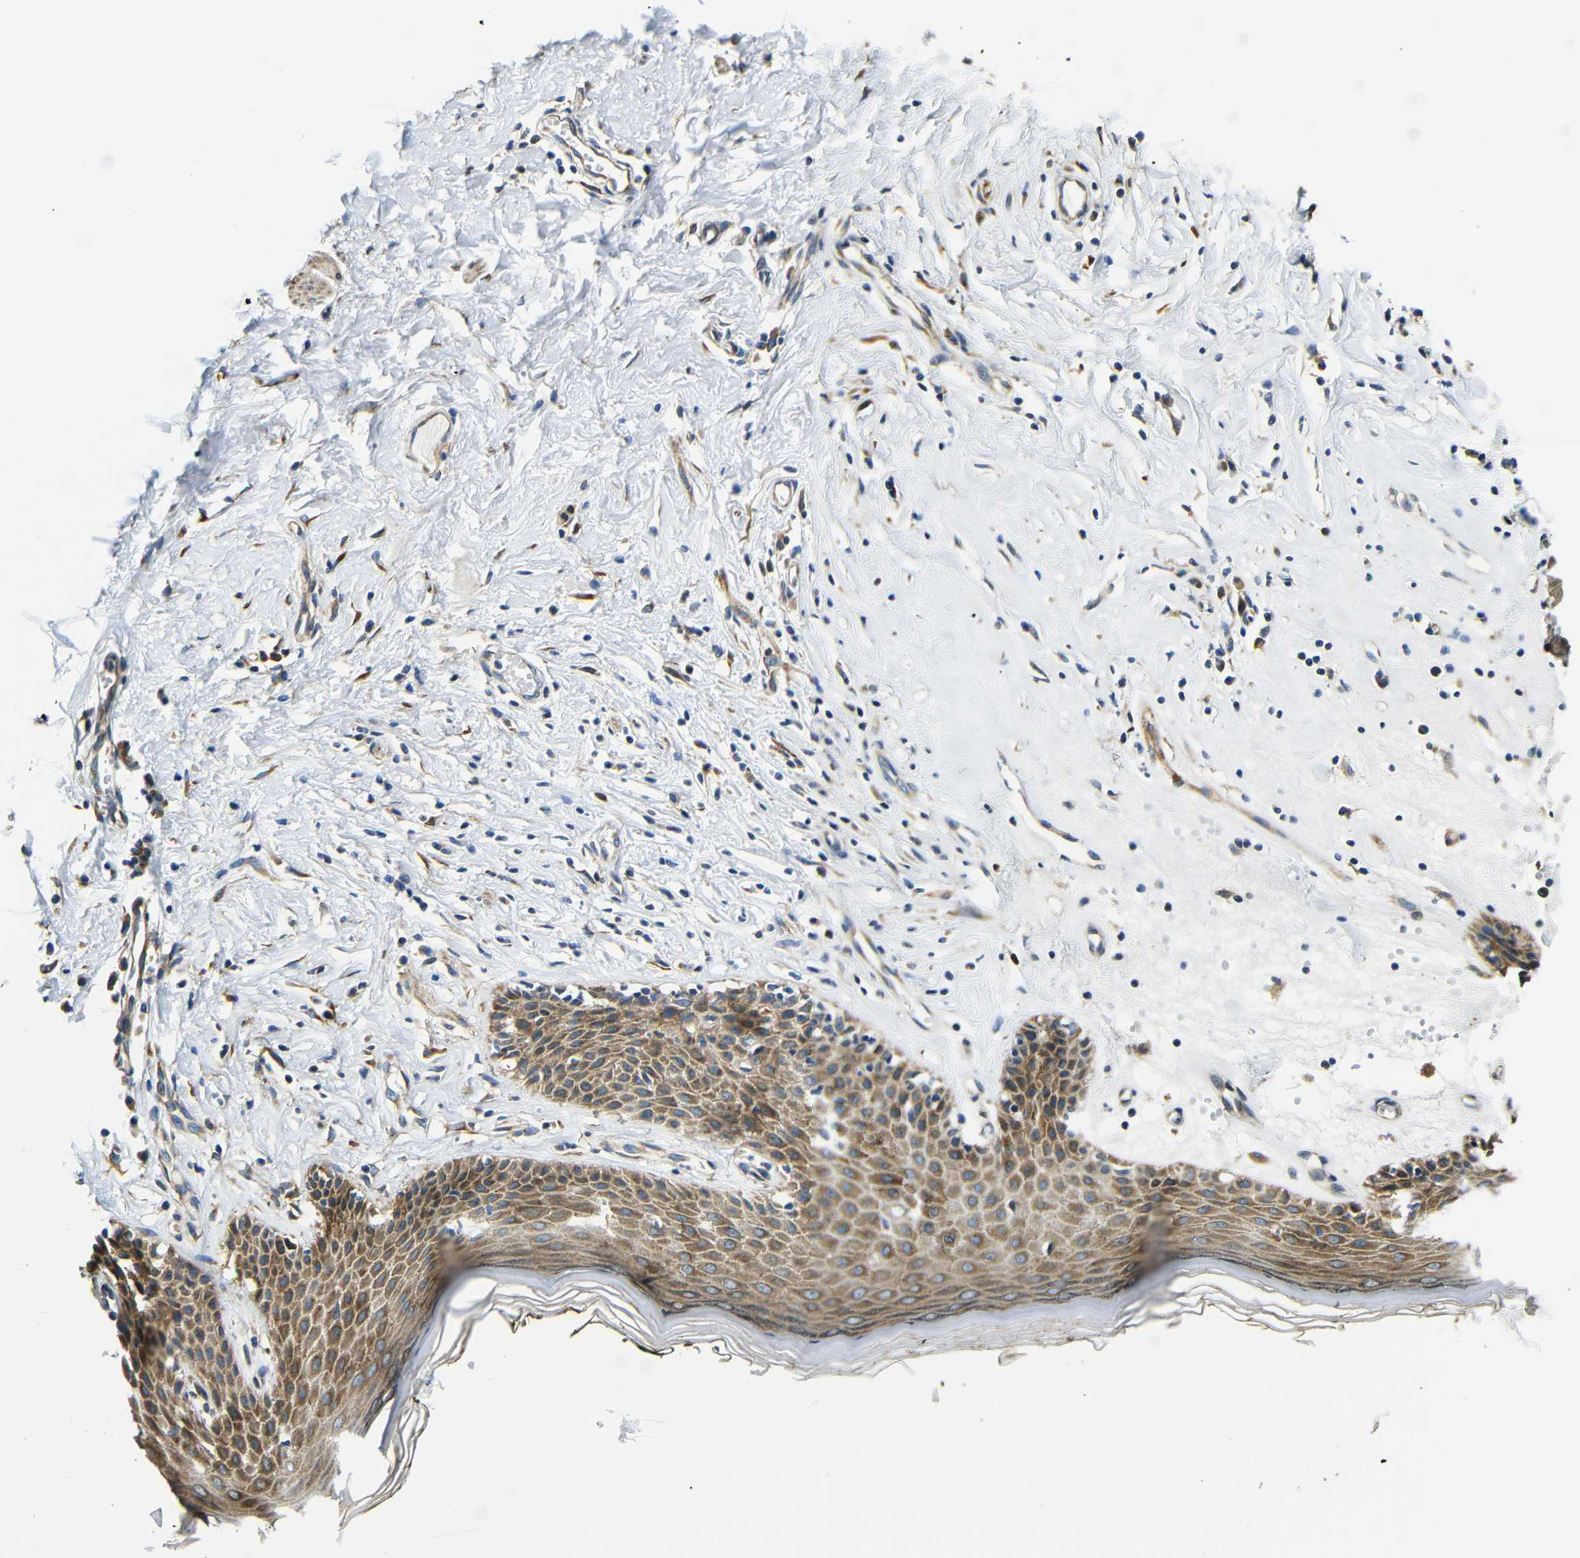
{"staining": {"intensity": "moderate", "quantity": ">75%", "location": "cytoplasmic/membranous"}, "tissue": "skin", "cell_type": "Epidermal cells", "image_type": "normal", "snomed": [{"axis": "morphology", "description": "Normal tissue, NOS"}, {"axis": "morphology", "description": "Inflammation, NOS"}, {"axis": "topography", "description": "Vulva"}], "caption": "A high-resolution photomicrograph shows immunohistochemistry (IHC) staining of unremarkable skin, which demonstrates moderate cytoplasmic/membranous positivity in about >75% of epidermal cells. The protein of interest is stained brown, and the nuclei are stained in blue (DAB (3,3'-diaminobenzidine) IHC with brightfield microscopy, high magnification).", "gene": "VAPB", "patient": {"sex": "female", "age": 84}}